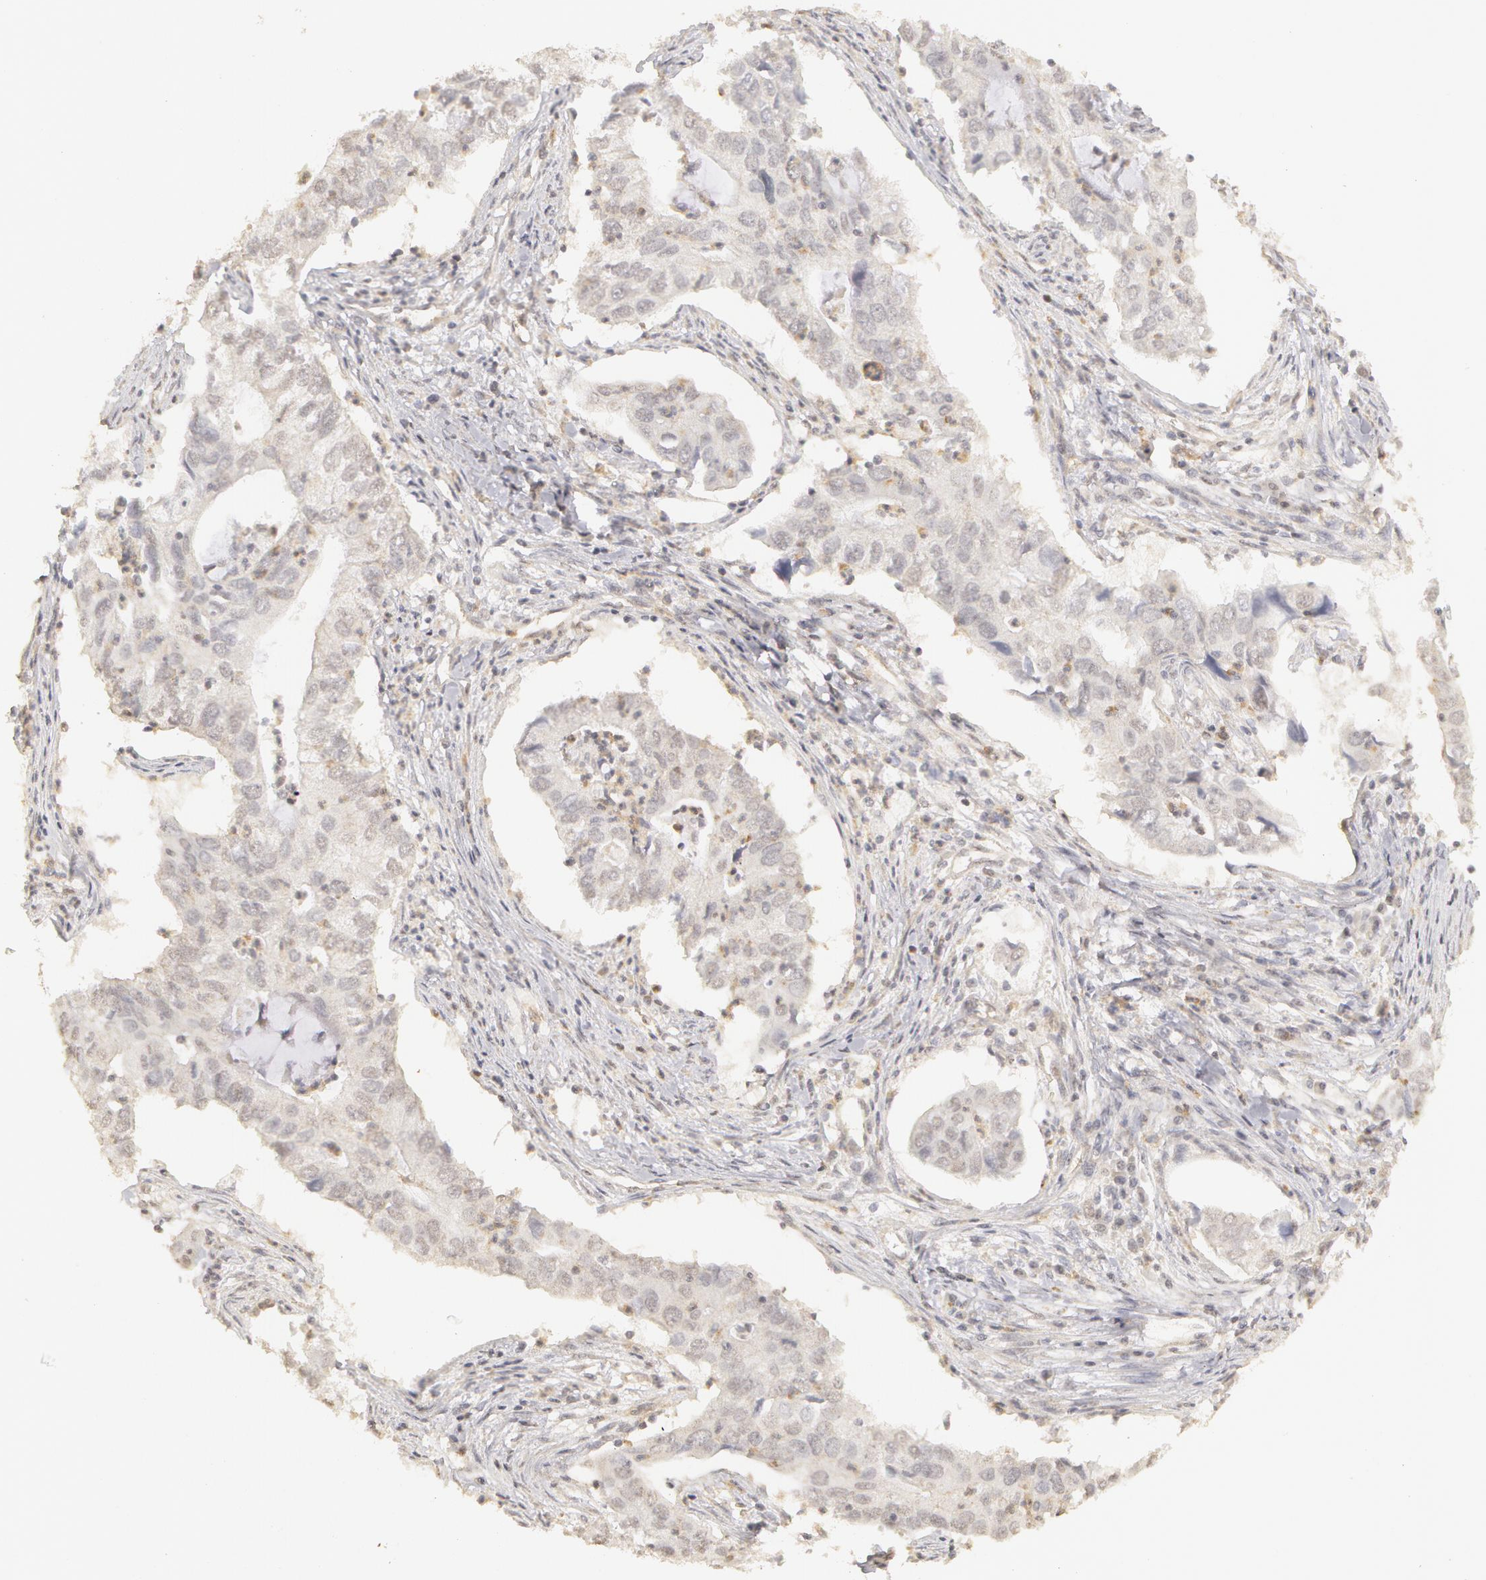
{"staining": {"intensity": "weak", "quantity": ">75%", "location": "cytoplasmic/membranous"}, "tissue": "lung cancer", "cell_type": "Tumor cells", "image_type": "cancer", "snomed": [{"axis": "morphology", "description": "Adenocarcinoma, NOS"}, {"axis": "topography", "description": "Lung"}], "caption": "Immunohistochemical staining of human lung adenocarcinoma demonstrates low levels of weak cytoplasmic/membranous protein staining in approximately >75% of tumor cells.", "gene": "ADAM10", "patient": {"sex": "male", "age": 48}}